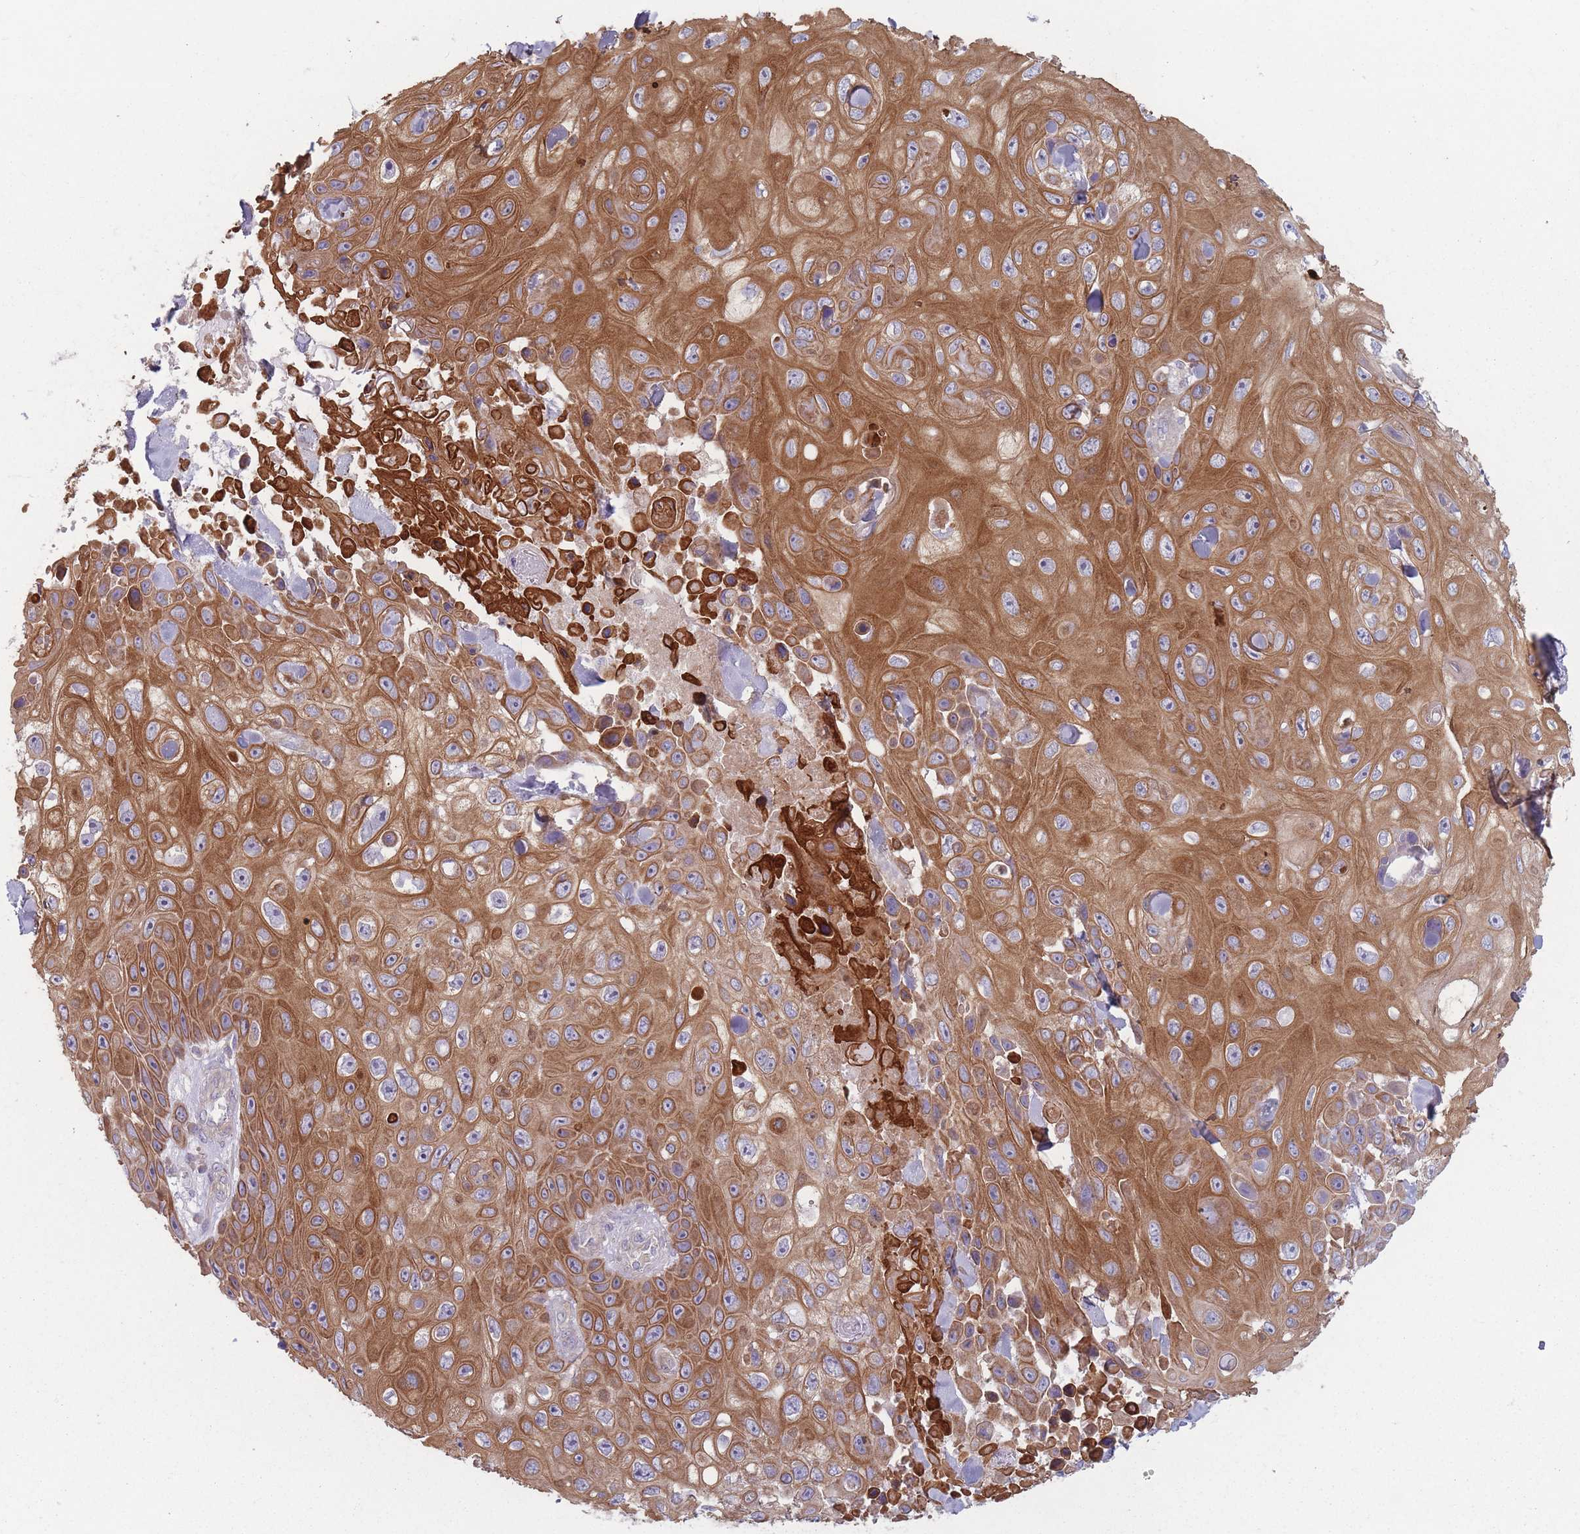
{"staining": {"intensity": "moderate", "quantity": ">75%", "location": "cytoplasmic/membranous"}, "tissue": "skin cancer", "cell_type": "Tumor cells", "image_type": "cancer", "snomed": [{"axis": "morphology", "description": "Squamous cell carcinoma, NOS"}, {"axis": "topography", "description": "Skin"}], "caption": "DAB (3,3'-diaminobenzidine) immunohistochemical staining of squamous cell carcinoma (skin) exhibits moderate cytoplasmic/membranous protein expression in about >75% of tumor cells.", "gene": "HSBP1L1", "patient": {"sex": "male", "age": 82}}